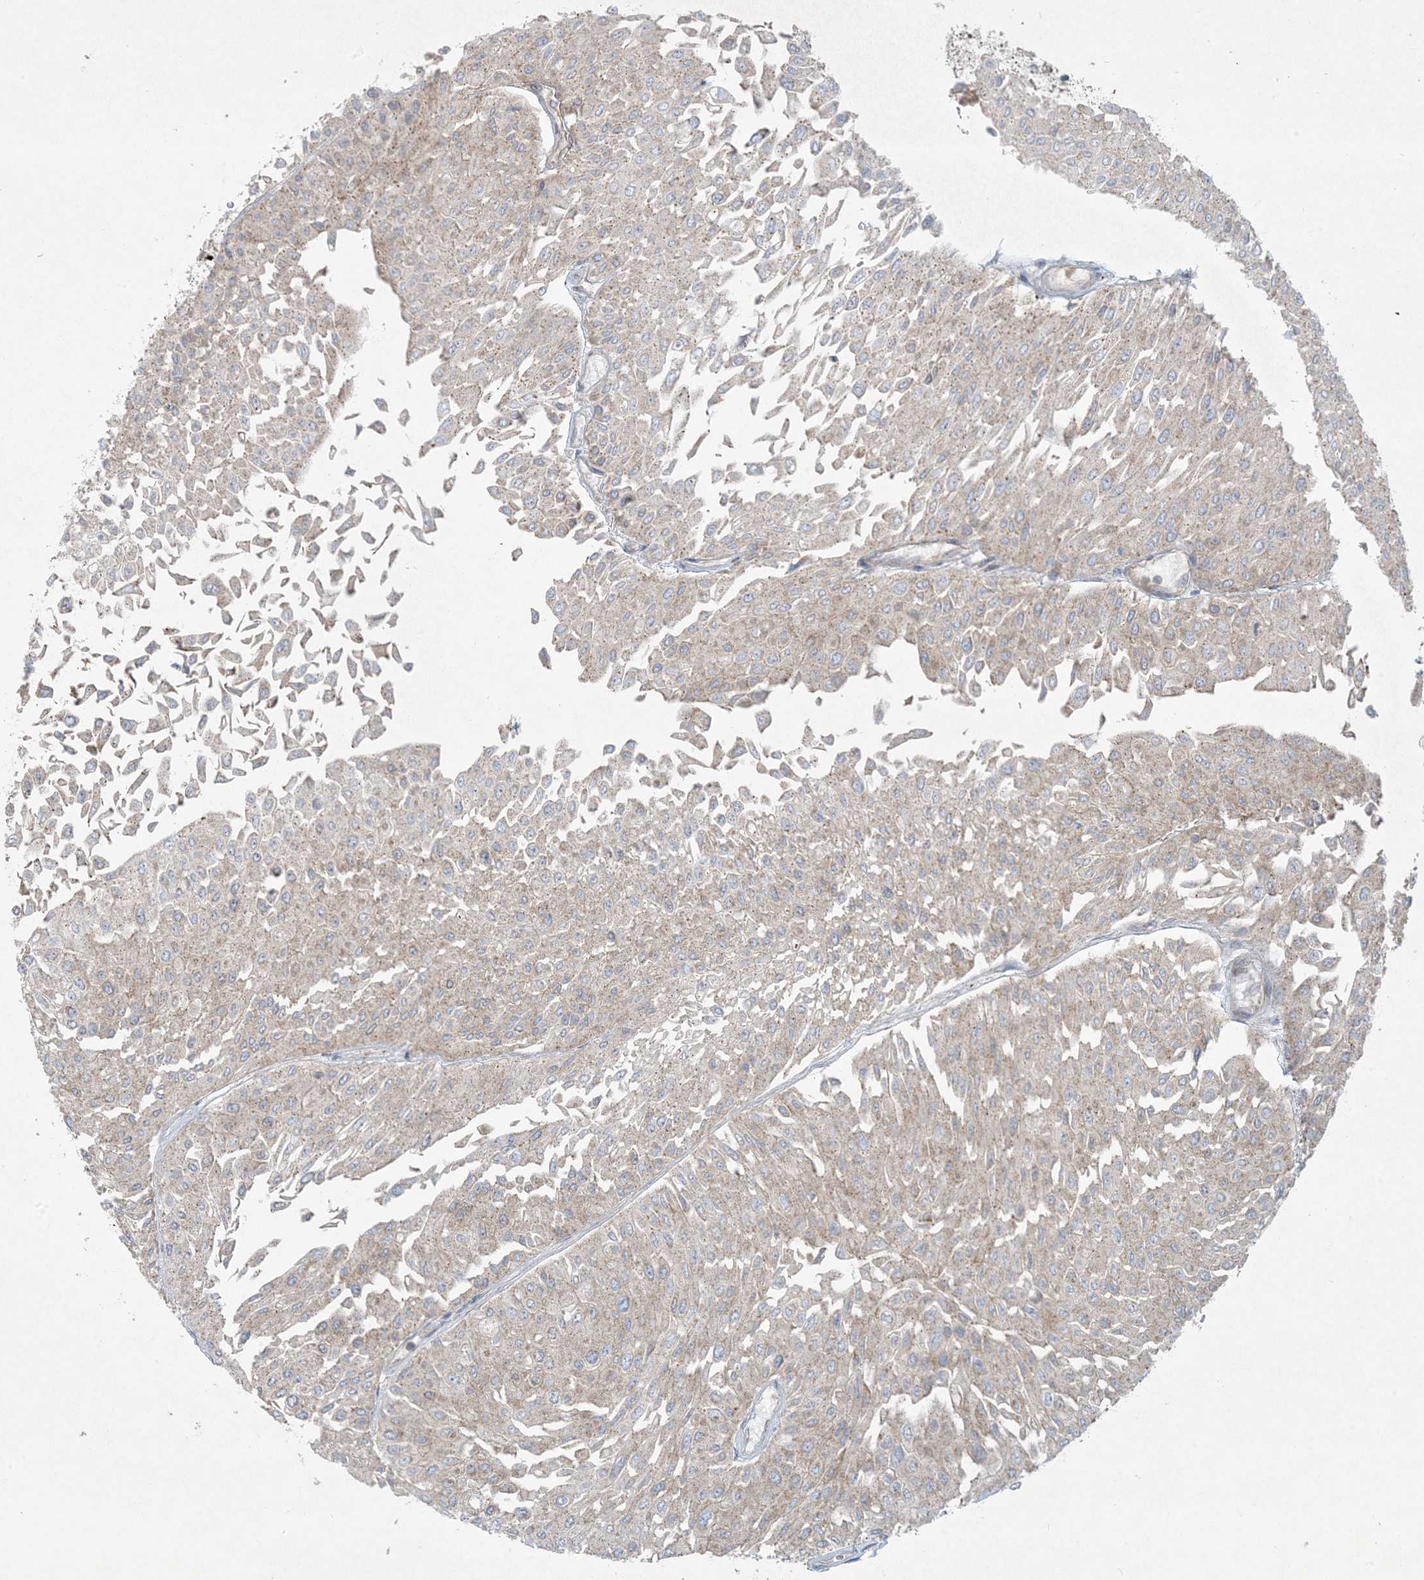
{"staining": {"intensity": "weak", "quantity": "<25%", "location": "cytoplasmic/membranous"}, "tissue": "urothelial cancer", "cell_type": "Tumor cells", "image_type": "cancer", "snomed": [{"axis": "morphology", "description": "Urothelial carcinoma, Low grade"}, {"axis": "topography", "description": "Urinary bladder"}], "caption": "The IHC image has no significant expression in tumor cells of urothelial cancer tissue.", "gene": "STAM2", "patient": {"sex": "male", "age": 67}}